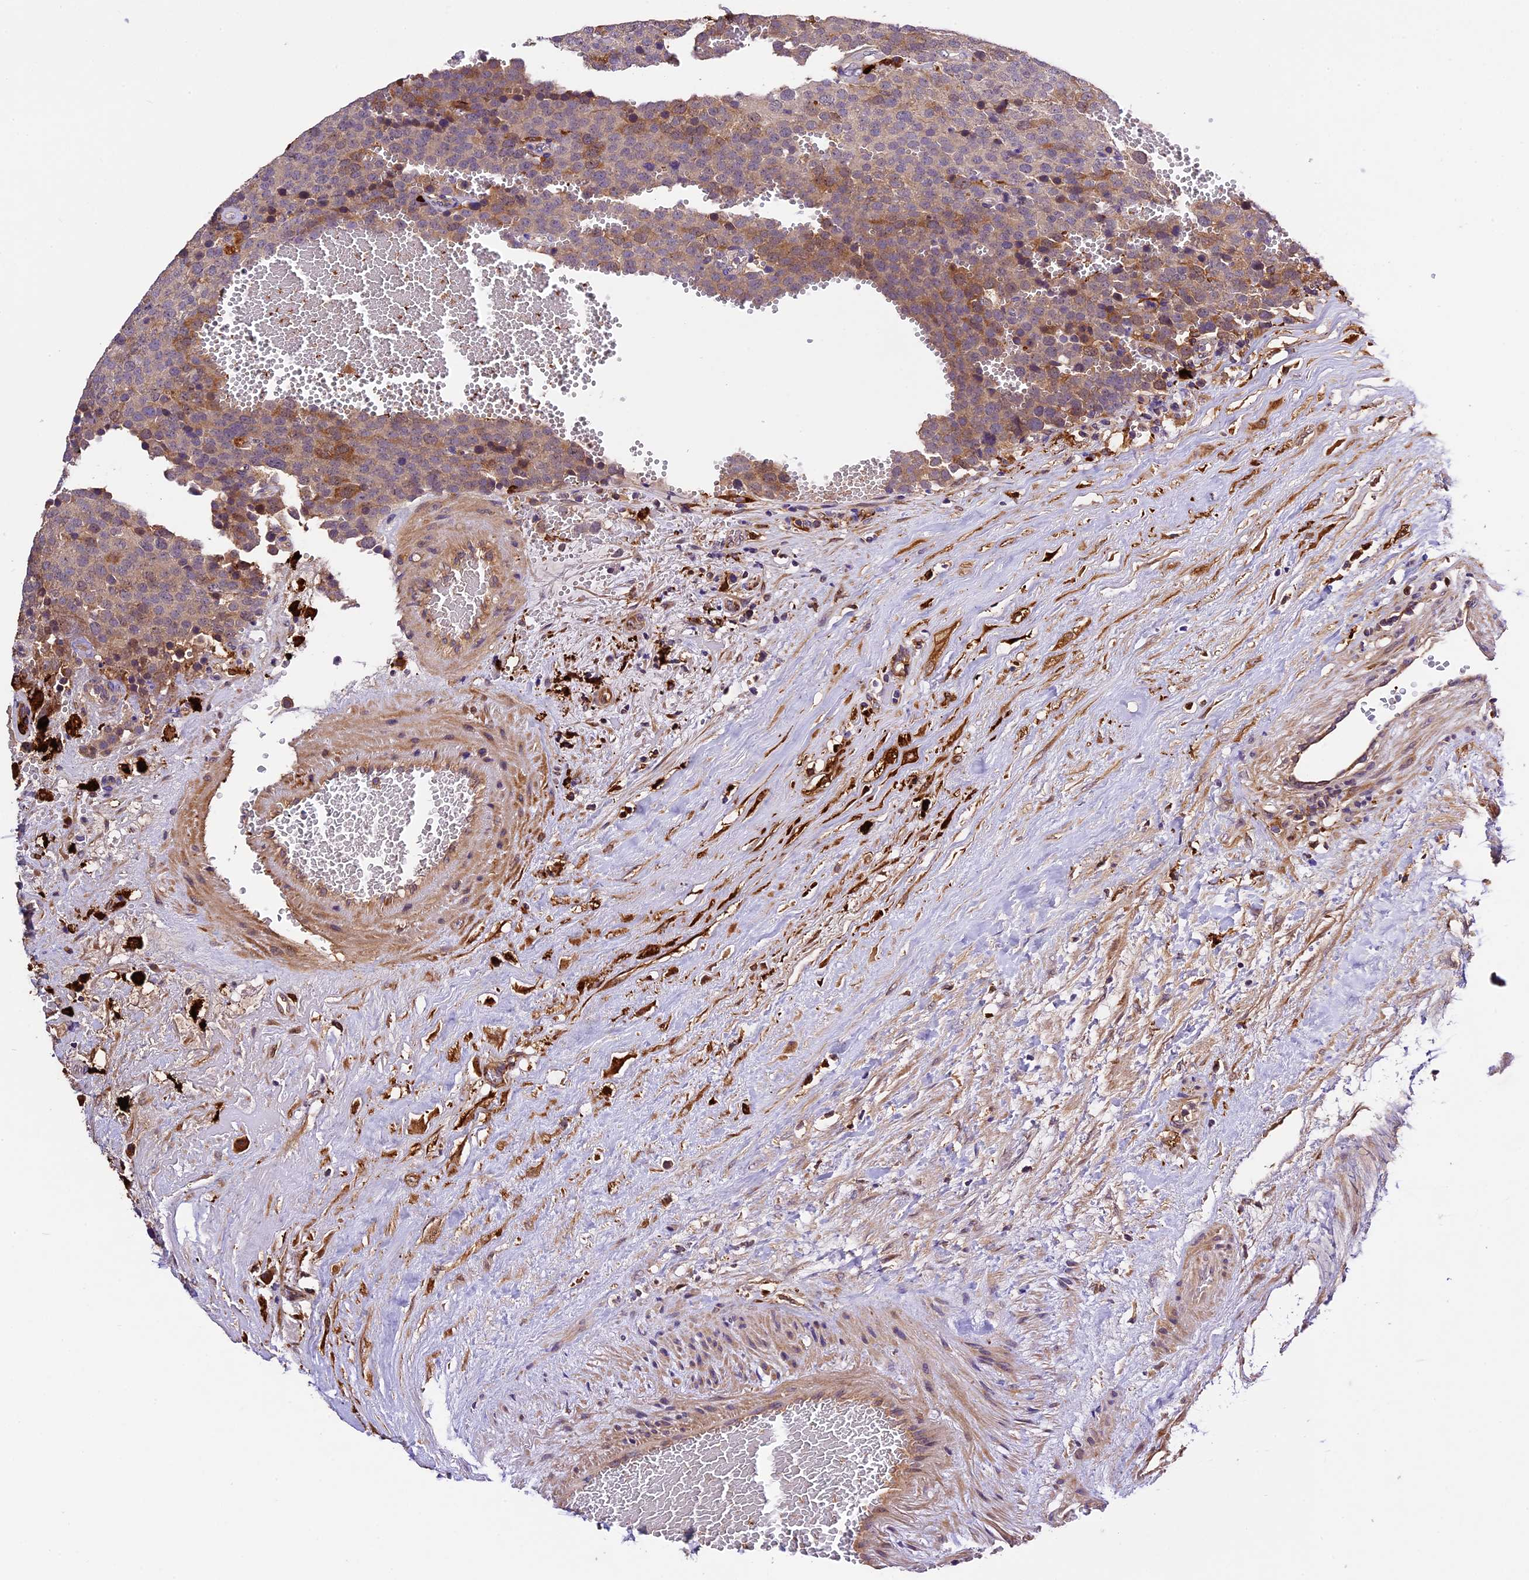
{"staining": {"intensity": "moderate", "quantity": "<25%", "location": "cytoplasmic/membranous"}, "tissue": "testis cancer", "cell_type": "Tumor cells", "image_type": "cancer", "snomed": [{"axis": "morphology", "description": "Seminoma, NOS"}, {"axis": "topography", "description": "Testis"}], "caption": "Seminoma (testis) stained for a protein (brown) demonstrates moderate cytoplasmic/membranous positive staining in approximately <25% of tumor cells.", "gene": "CILP2", "patient": {"sex": "male", "age": 71}}